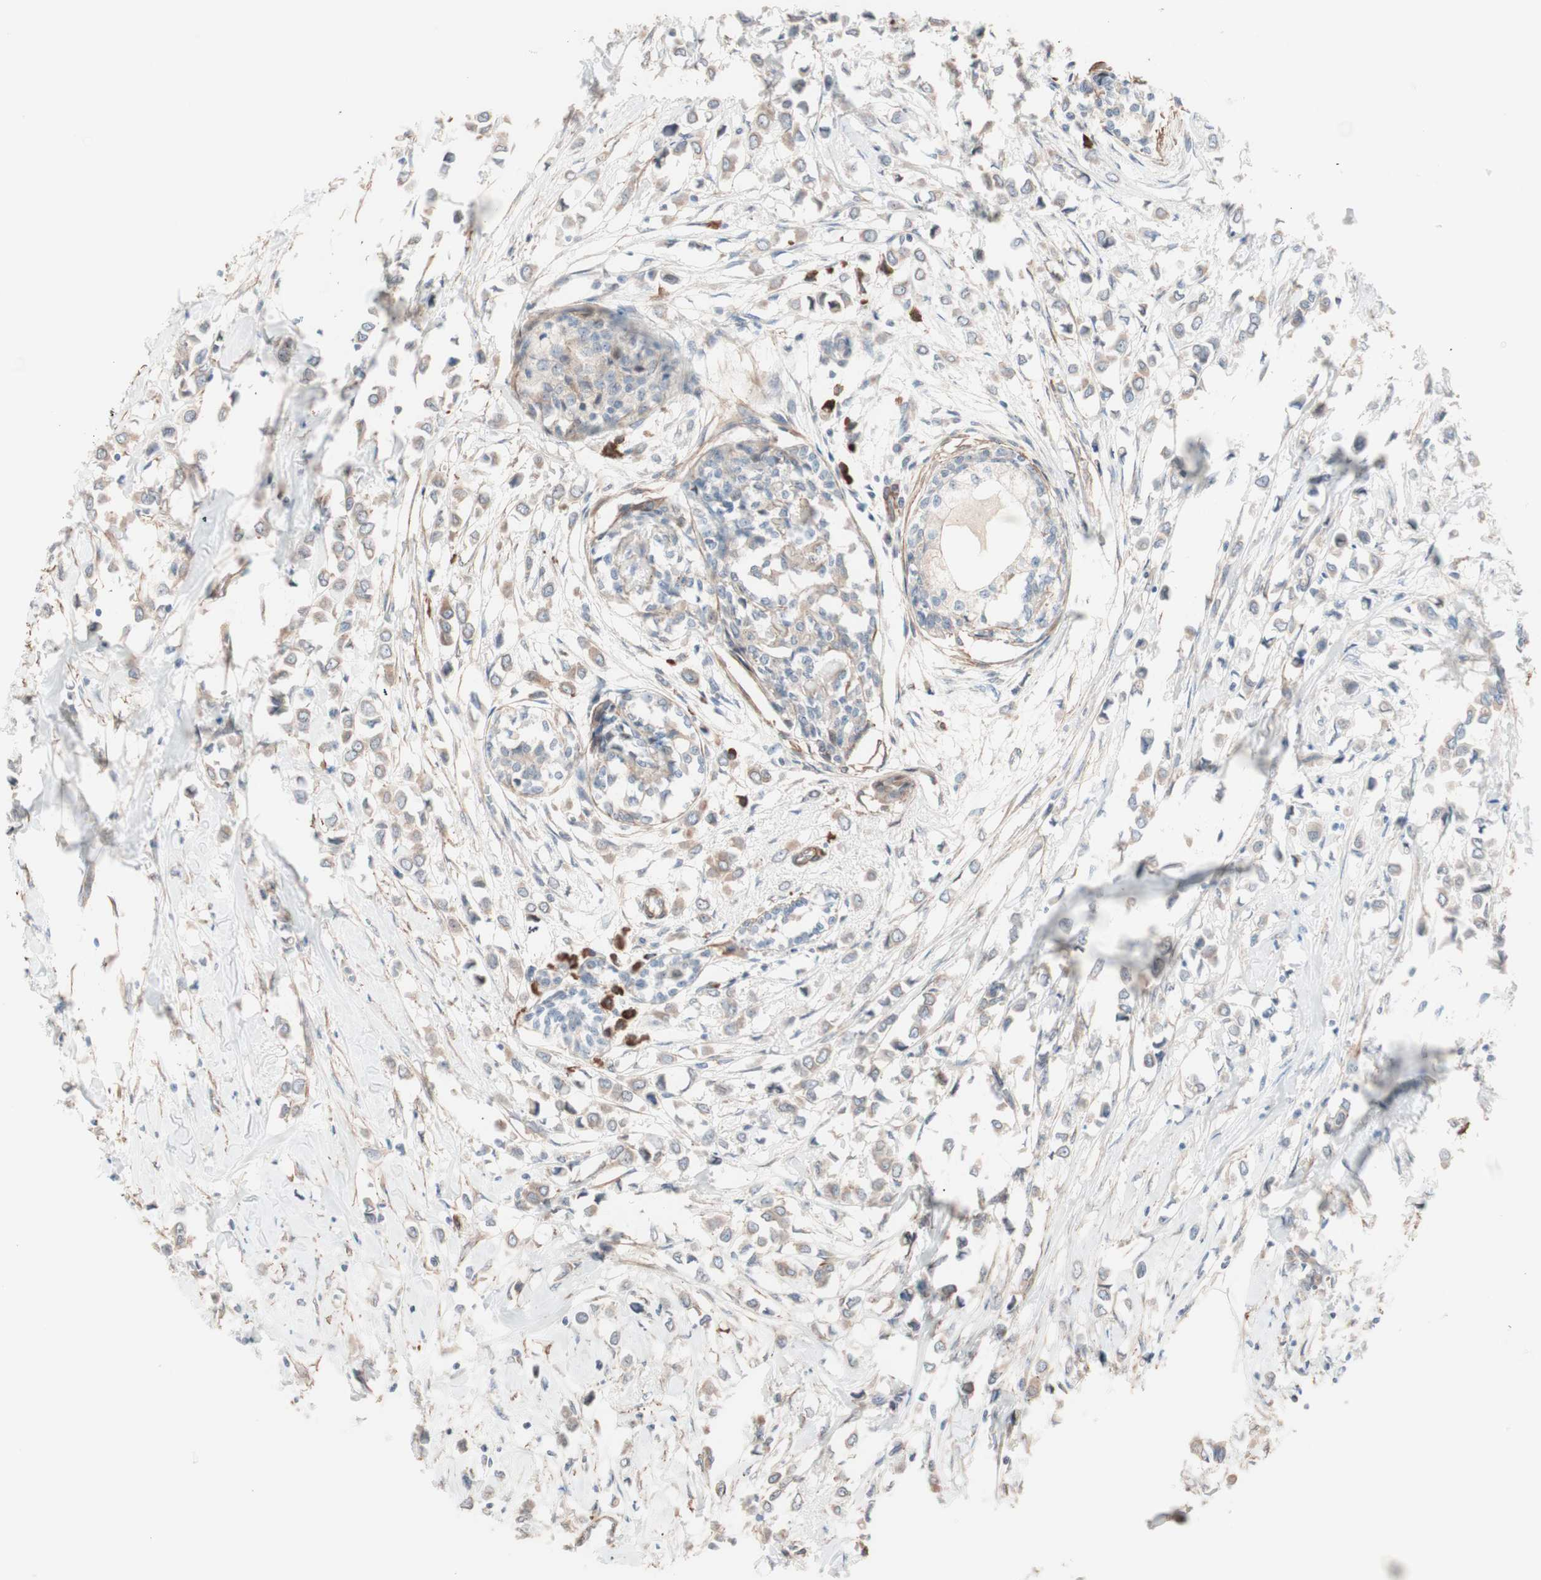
{"staining": {"intensity": "weak", "quantity": ">75%", "location": "cytoplasmic/membranous"}, "tissue": "breast cancer", "cell_type": "Tumor cells", "image_type": "cancer", "snomed": [{"axis": "morphology", "description": "Lobular carcinoma"}, {"axis": "topography", "description": "Breast"}], "caption": "Breast cancer stained with a brown dye exhibits weak cytoplasmic/membranous positive positivity in about >75% of tumor cells.", "gene": "ALG5", "patient": {"sex": "female", "age": 51}}